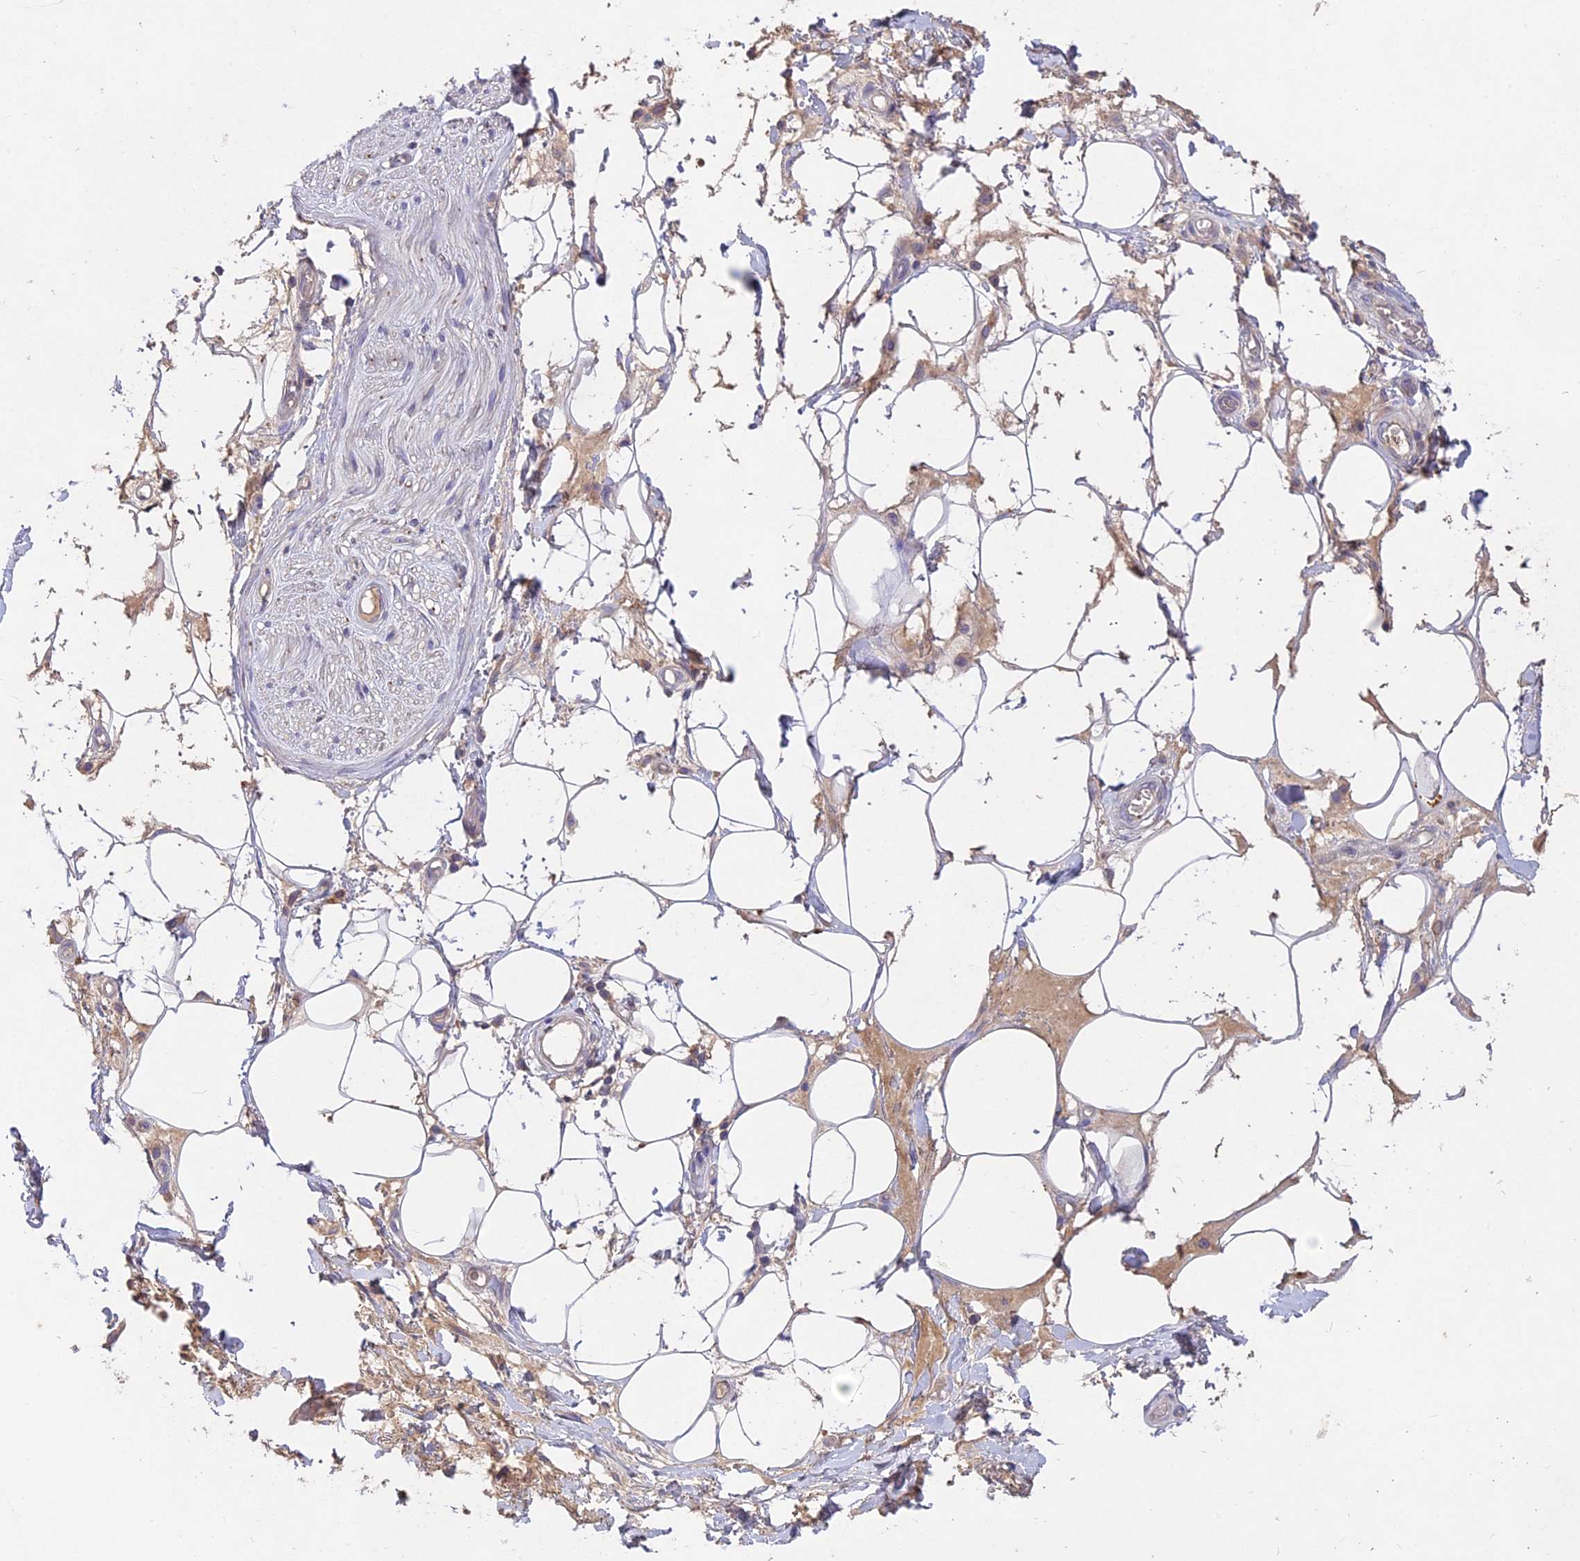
{"staining": {"intensity": "negative", "quantity": "none", "location": "none"}, "tissue": "adipose tissue", "cell_type": "Adipocytes", "image_type": "normal", "snomed": [{"axis": "morphology", "description": "Normal tissue, NOS"}, {"axis": "morphology", "description": "Adenocarcinoma, NOS"}, {"axis": "topography", "description": "Rectum"}, {"axis": "topography", "description": "Vagina"}, {"axis": "topography", "description": "Peripheral nerve tissue"}], "caption": "This micrograph is of benign adipose tissue stained with immunohistochemistry to label a protein in brown with the nuclei are counter-stained blue. There is no staining in adipocytes. The staining is performed using DAB brown chromogen with nuclei counter-stained in using hematoxylin.", "gene": "SLC26A4", "patient": {"sex": "female", "age": 71}}